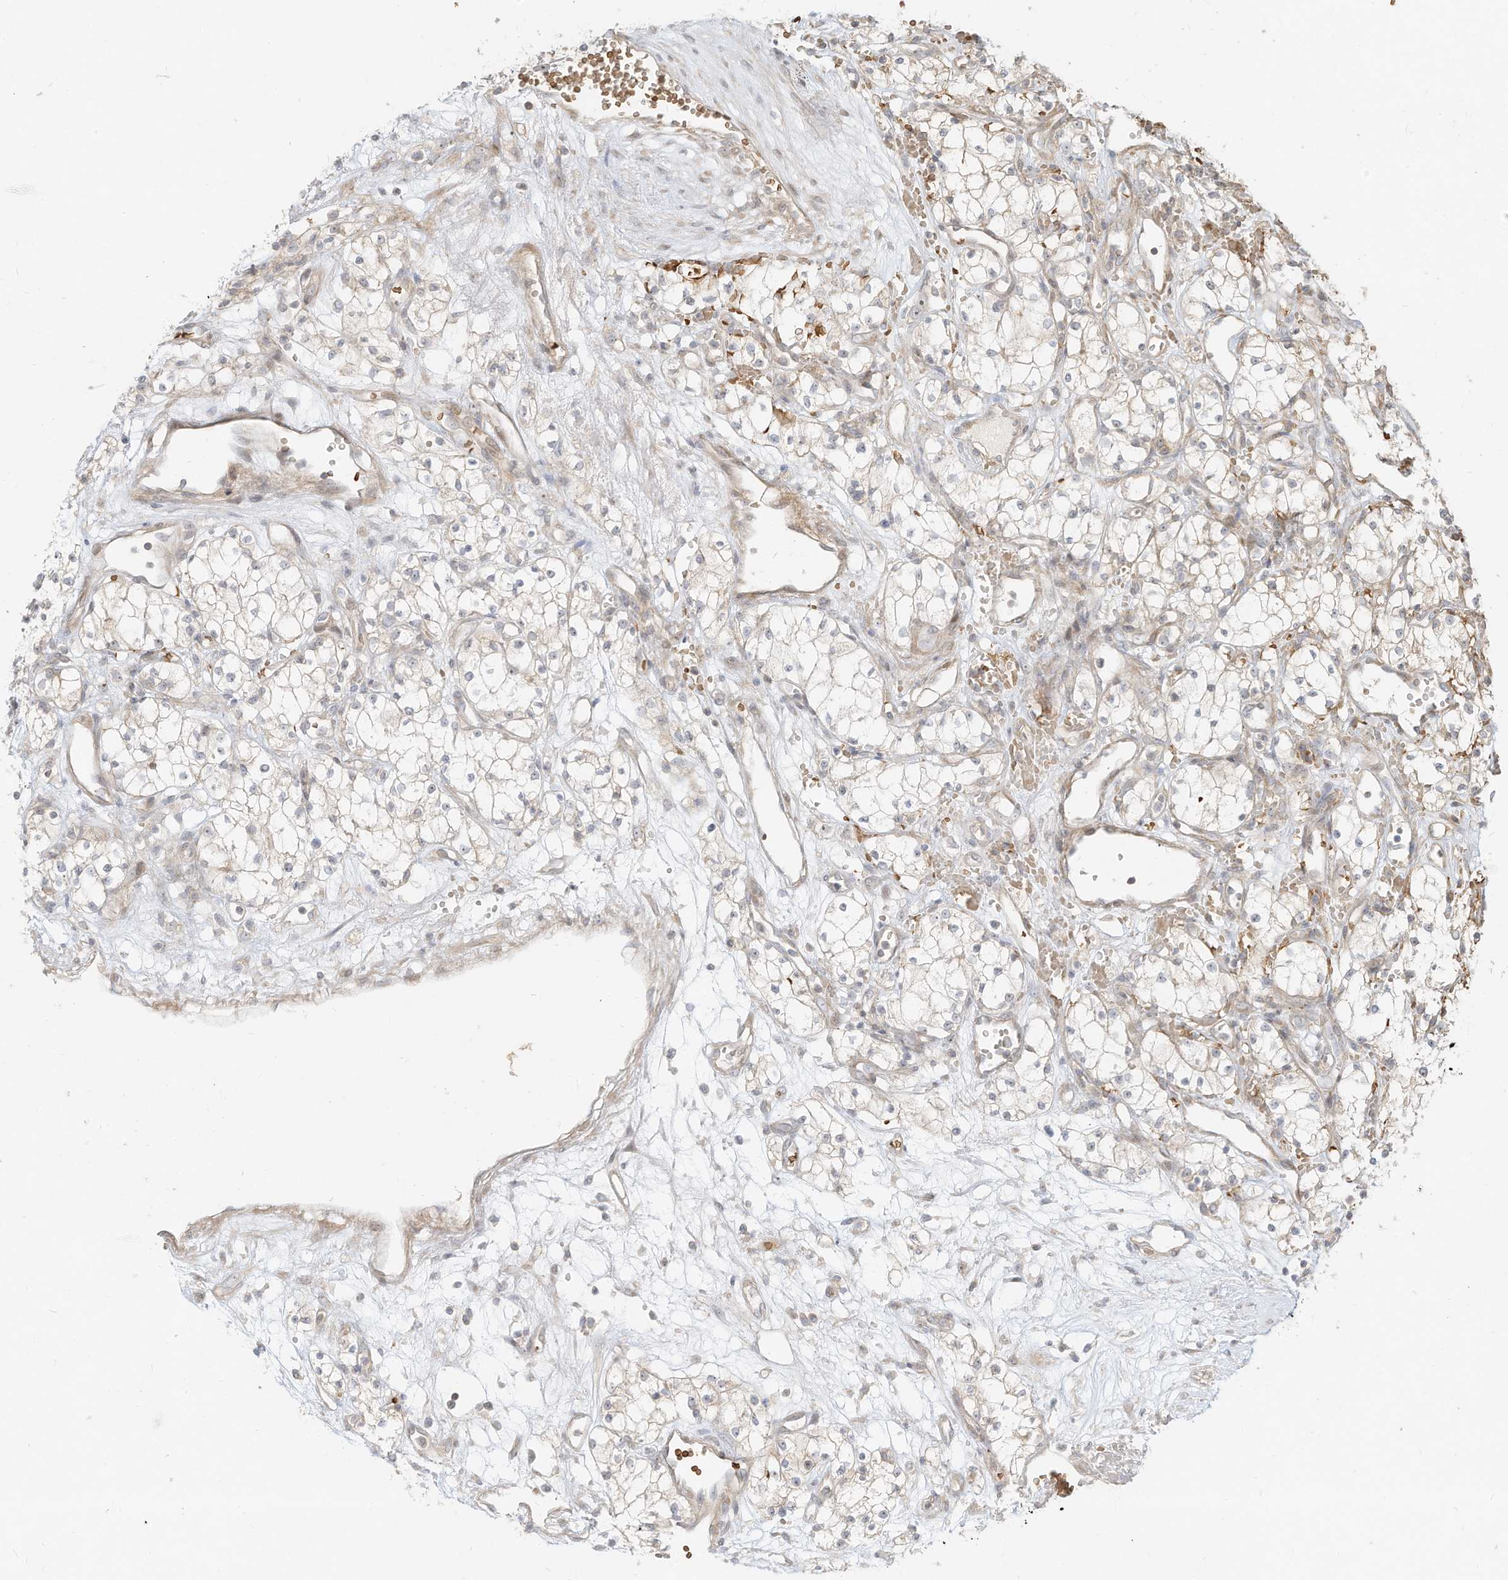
{"staining": {"intensity": "negative", "quantity": "none", "location": "none"}, "tissue": "renal cancer", "cell_type": "Tumor cells", "image_type": "cancer", "snomed": [{"axis": "morphology", "description": "Adenocarcinoma, NOS"}, {"axis": "topography", "description": "Kidney"}], "caption": "Immunohistochemistry (IHC) of renal cancer shows no expression in tumor cells.", "gene": "OFD1", "patient": {"sex": "male", "age": 59}}